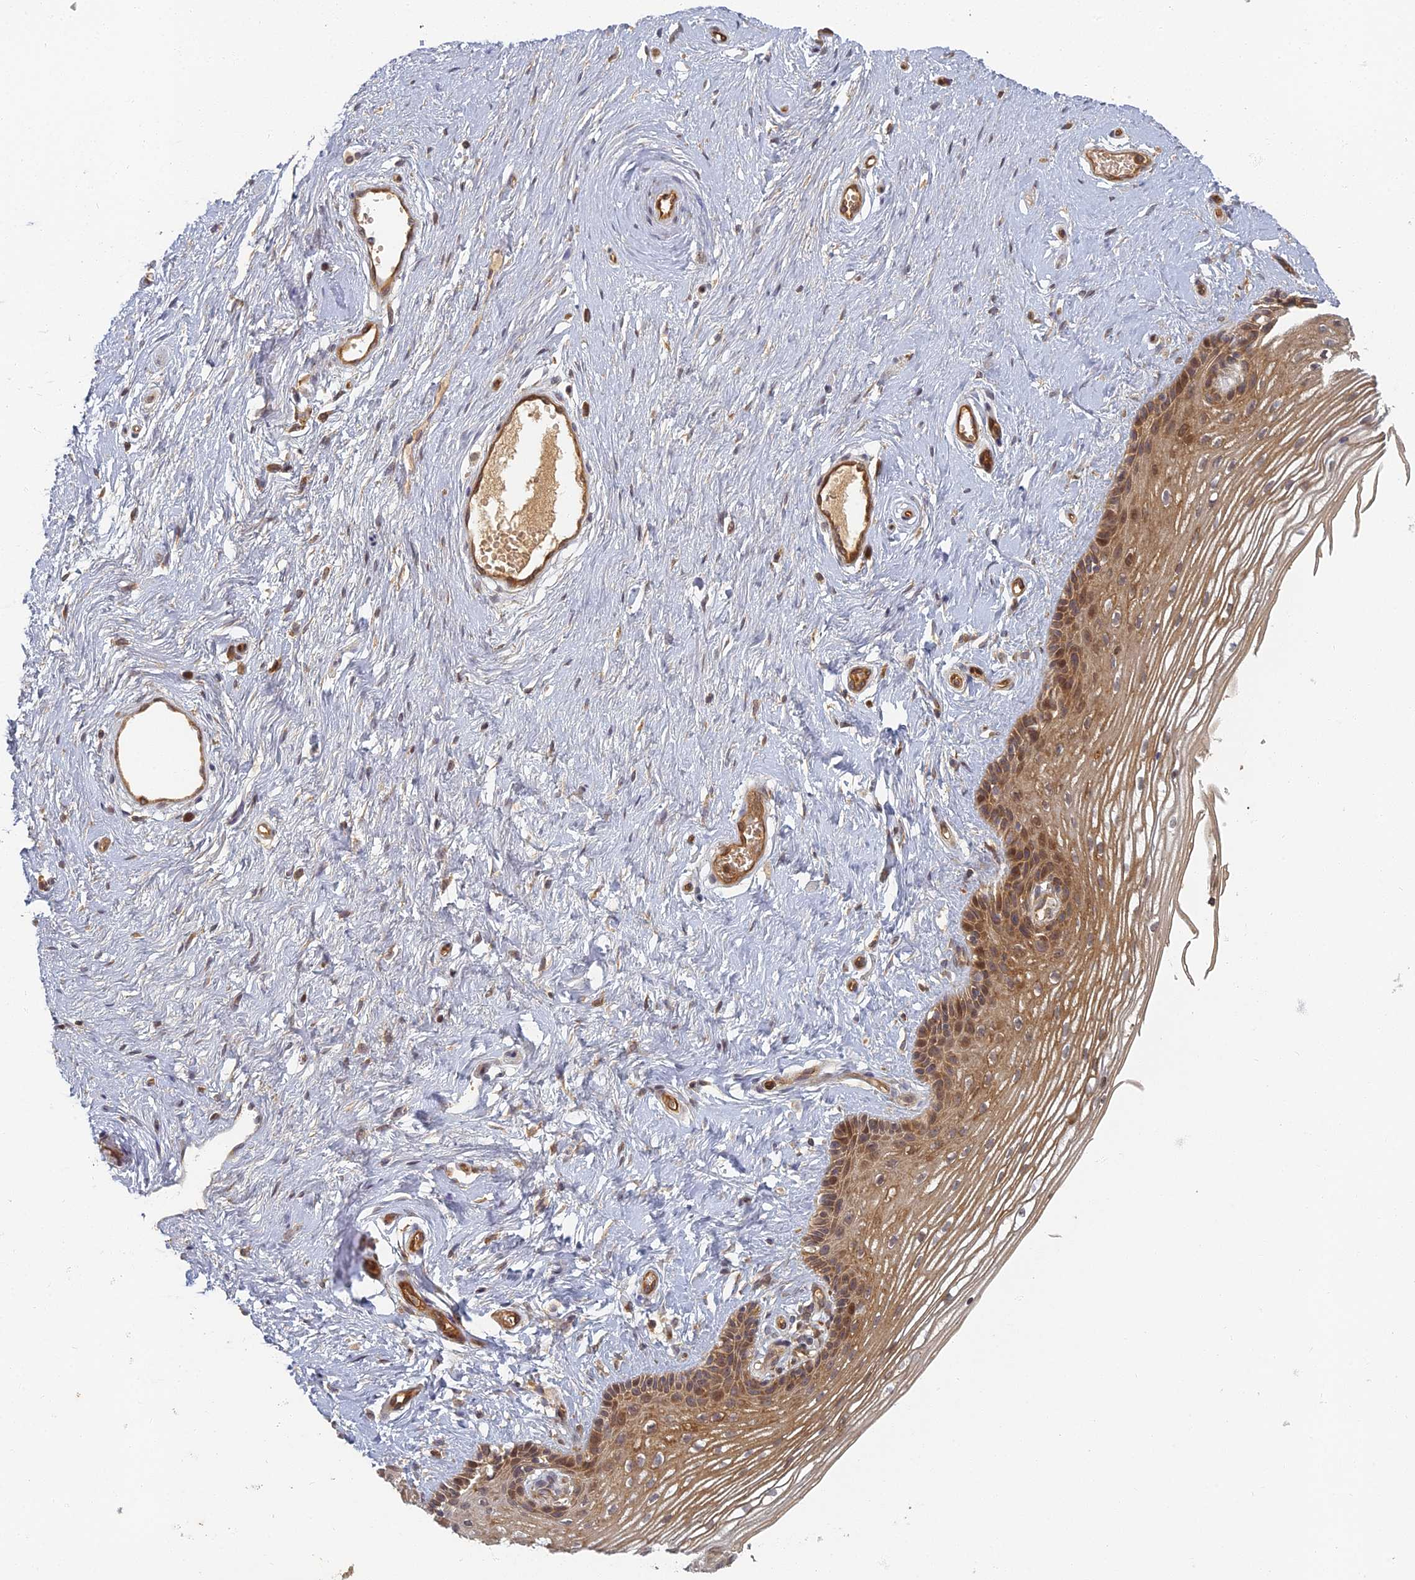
{"staining": {"intensity": "moderate", "quantity": ">75%", "location": "cytoplasmic/membranous,nuclear"}, "tissue": "vagina", "cell_type": "Squamous epithelial cells", "image_type": "normal", "snomed": [{"axis": "morphology", "description": "Normal tissue, NOS"}, {"axis": "topography", "description": "Vagina"}], "caption": "Immunohistochemistry (IHC) image of normal vagina stained for a protein (brown), which exhibits medium levels of moderate cytoplasmic/membranous,nuclear staining in about >75% of squamous epithelial cells.", "gene": "INO80D", "patient": {"sex": "female", "age": 46}}